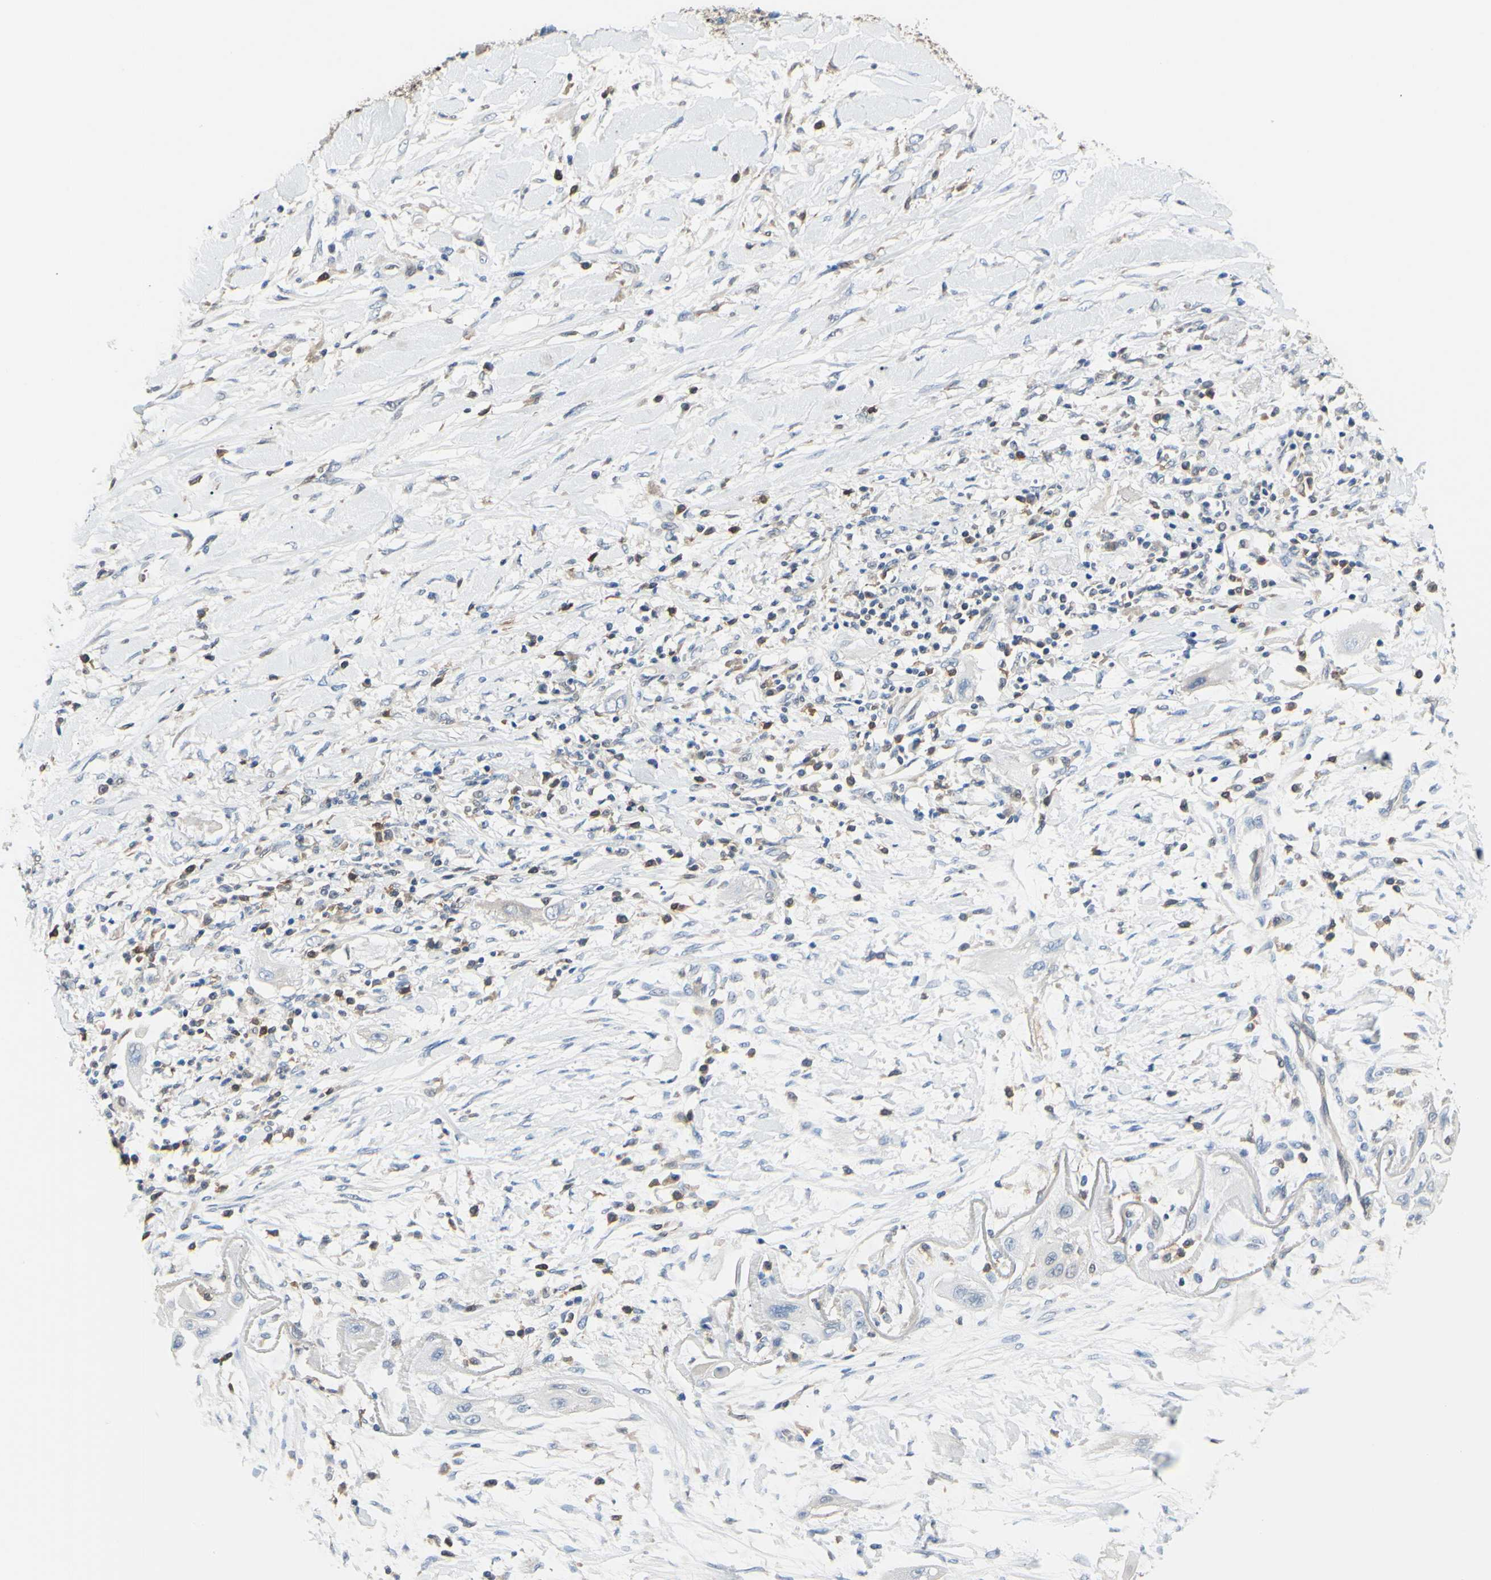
{"staining": {"intensity": "negative", "quantity": "none", "location": "none"}, "tissue": "lung cancer", "cell_type": "Tumor cells", "image_type": "cancer", "snomed": [{"axis": "morphology", "description": "Squamous cell carcinoma, NOS"}, {"axis": "topography", "description": "Lung"}], "caption": "A histopathology image of lung cancer (squamous cell carcinoma) stained for a protein exhibits no brown staining in tumor cells.", "gene": "UPK3B", "patient": {"sex": "female", "age": 47}}